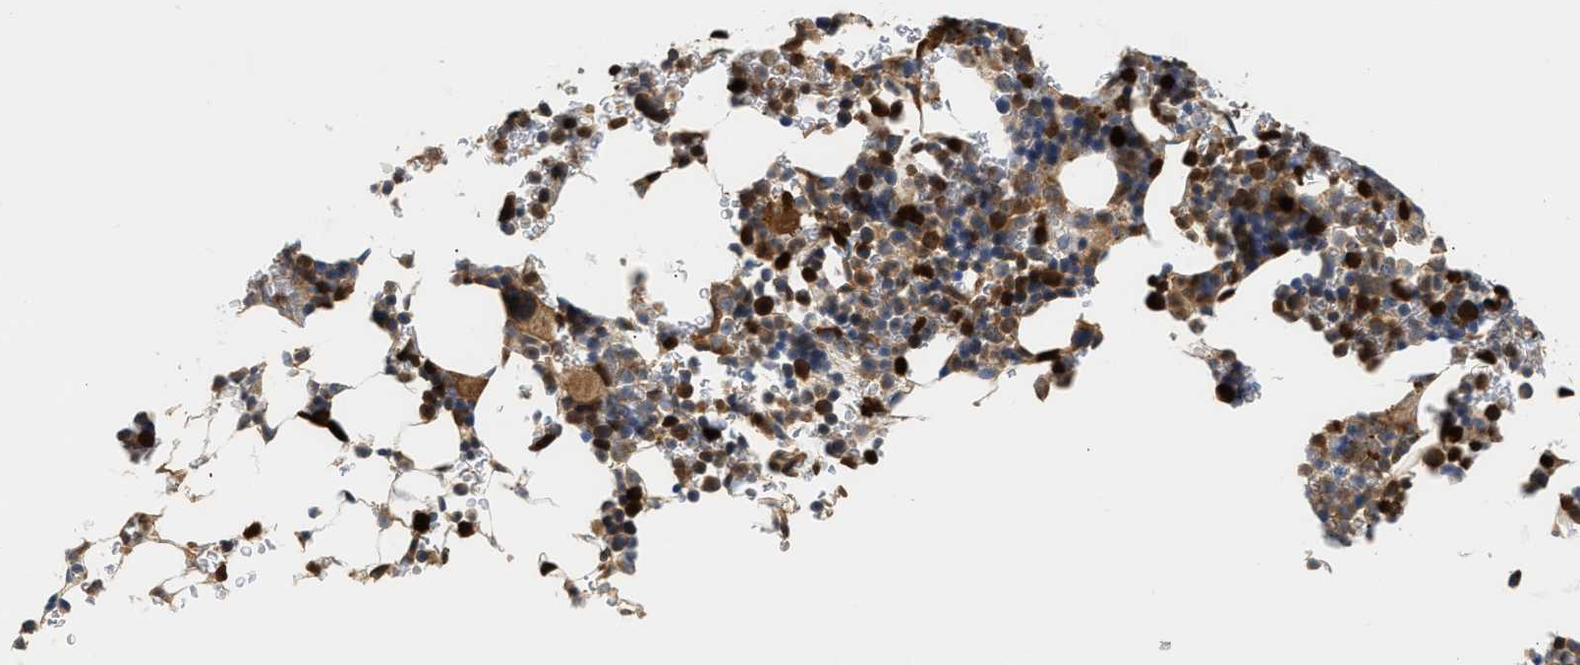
{"staining": {"intensity": "strong", "quantity": "25%-75%", "location": "cytoplasmic/membranous,nuclear"}, "tissue": "bone marrow", "cell_type": "Hematopoietic cells", "image_type": "normal", "snomed": [{"axis": "morphology", "description": "Normal tissue, NOS"}, {"axis": "topography", "description": "Bone marrow"}], "caption": "Immunohistochemical staining of normal bone marrow shows 25%-75% levels of strong cytoplasmic/membranous,nuclear protein staining in about 25%-75% of hematopoietic cells.", "gene": "SLIT2", "patient": {"sex": "female", "age": 81}}